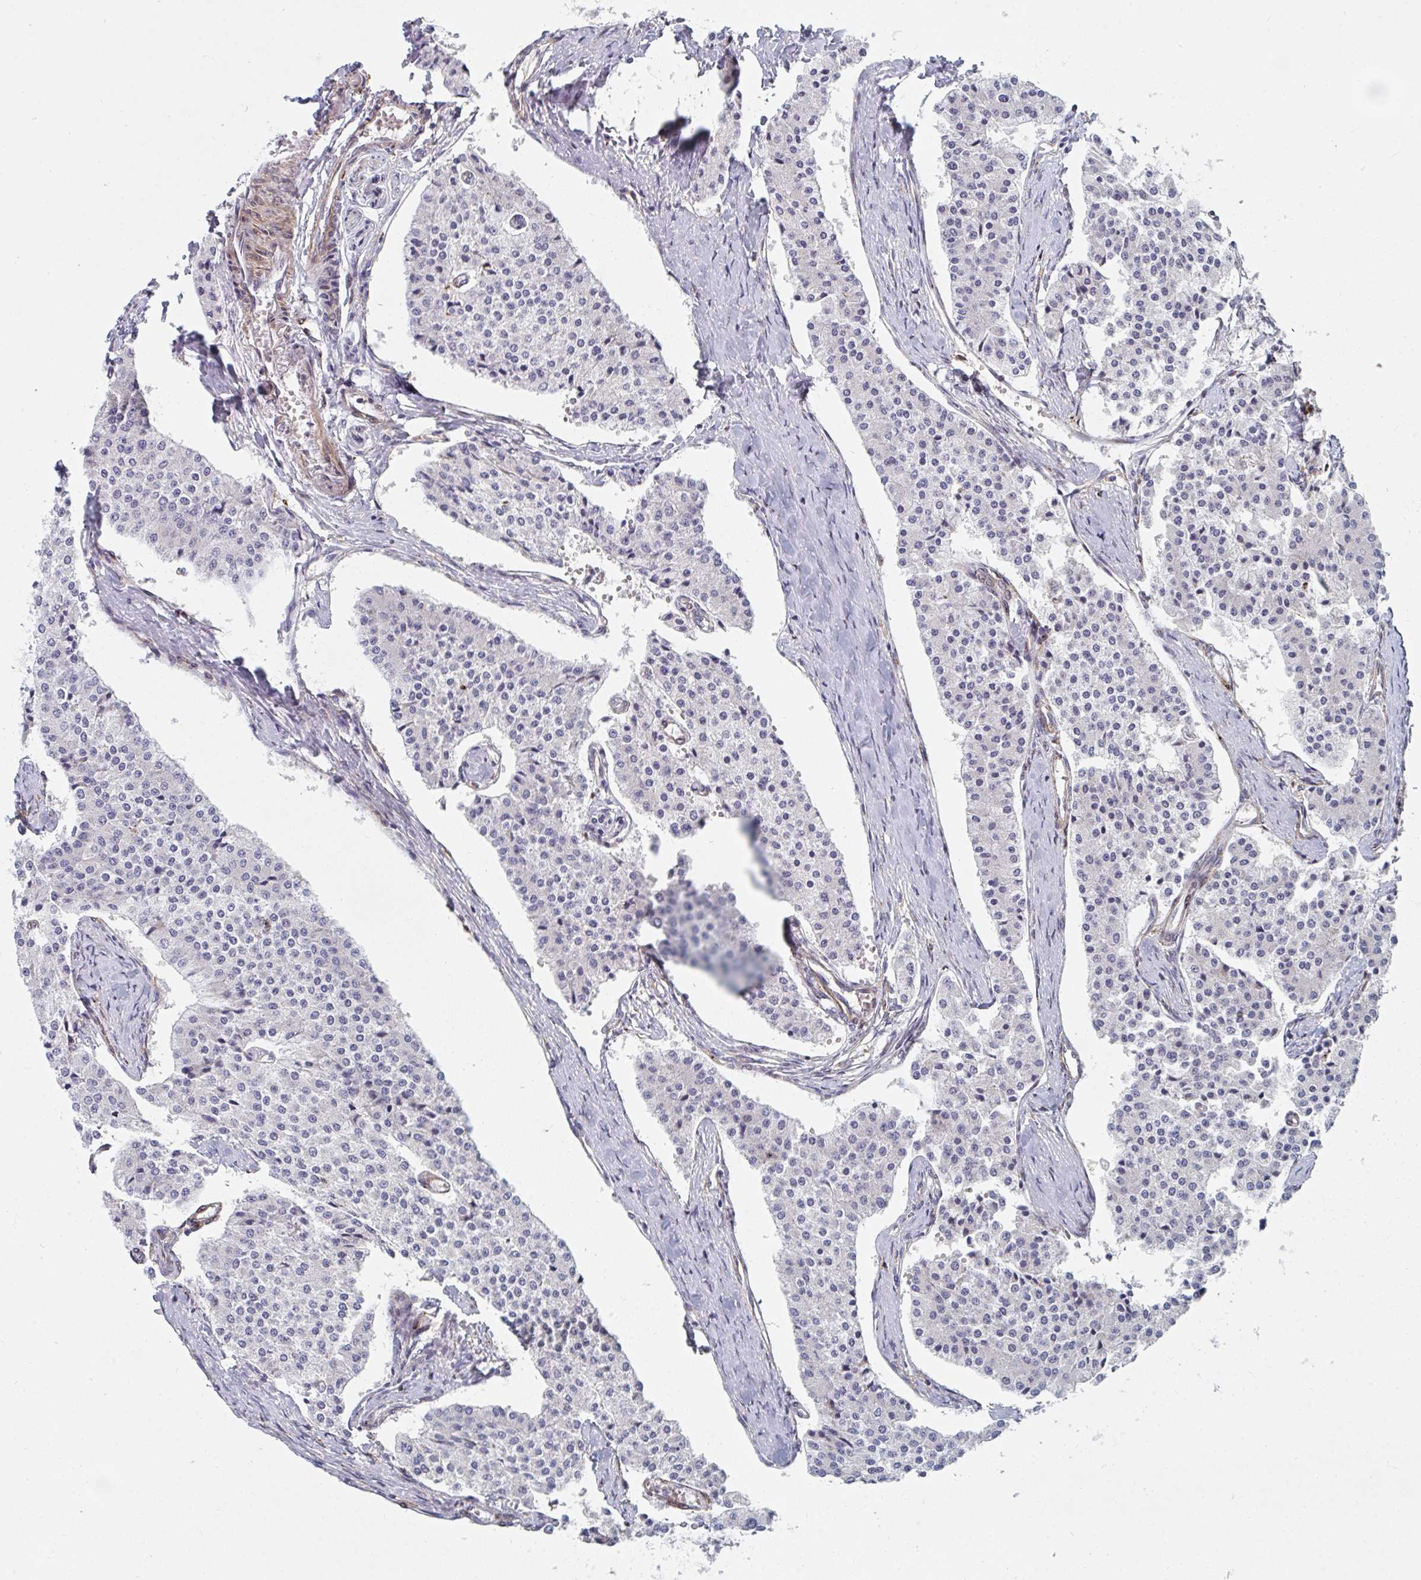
{"staining": {"intensity": "negative", "quantity": "none", "location": "none"}, "tissue": "carcinoid", "cell_type": "Tumor cells", "image_type": "cancer", "snomed": [{"axis": "morphology", "description": "Carcinoid, malignant, NOS"}, {"axis": "topography", "description": "Colon"}], "caption": "DAB (3,3'-diaminobenzidine) immunohistochemical staining of carcinoid shows no significant staining in tumor cells.", "gene": "PSMG1", "patient": {"sex": "female", "age": 52}}